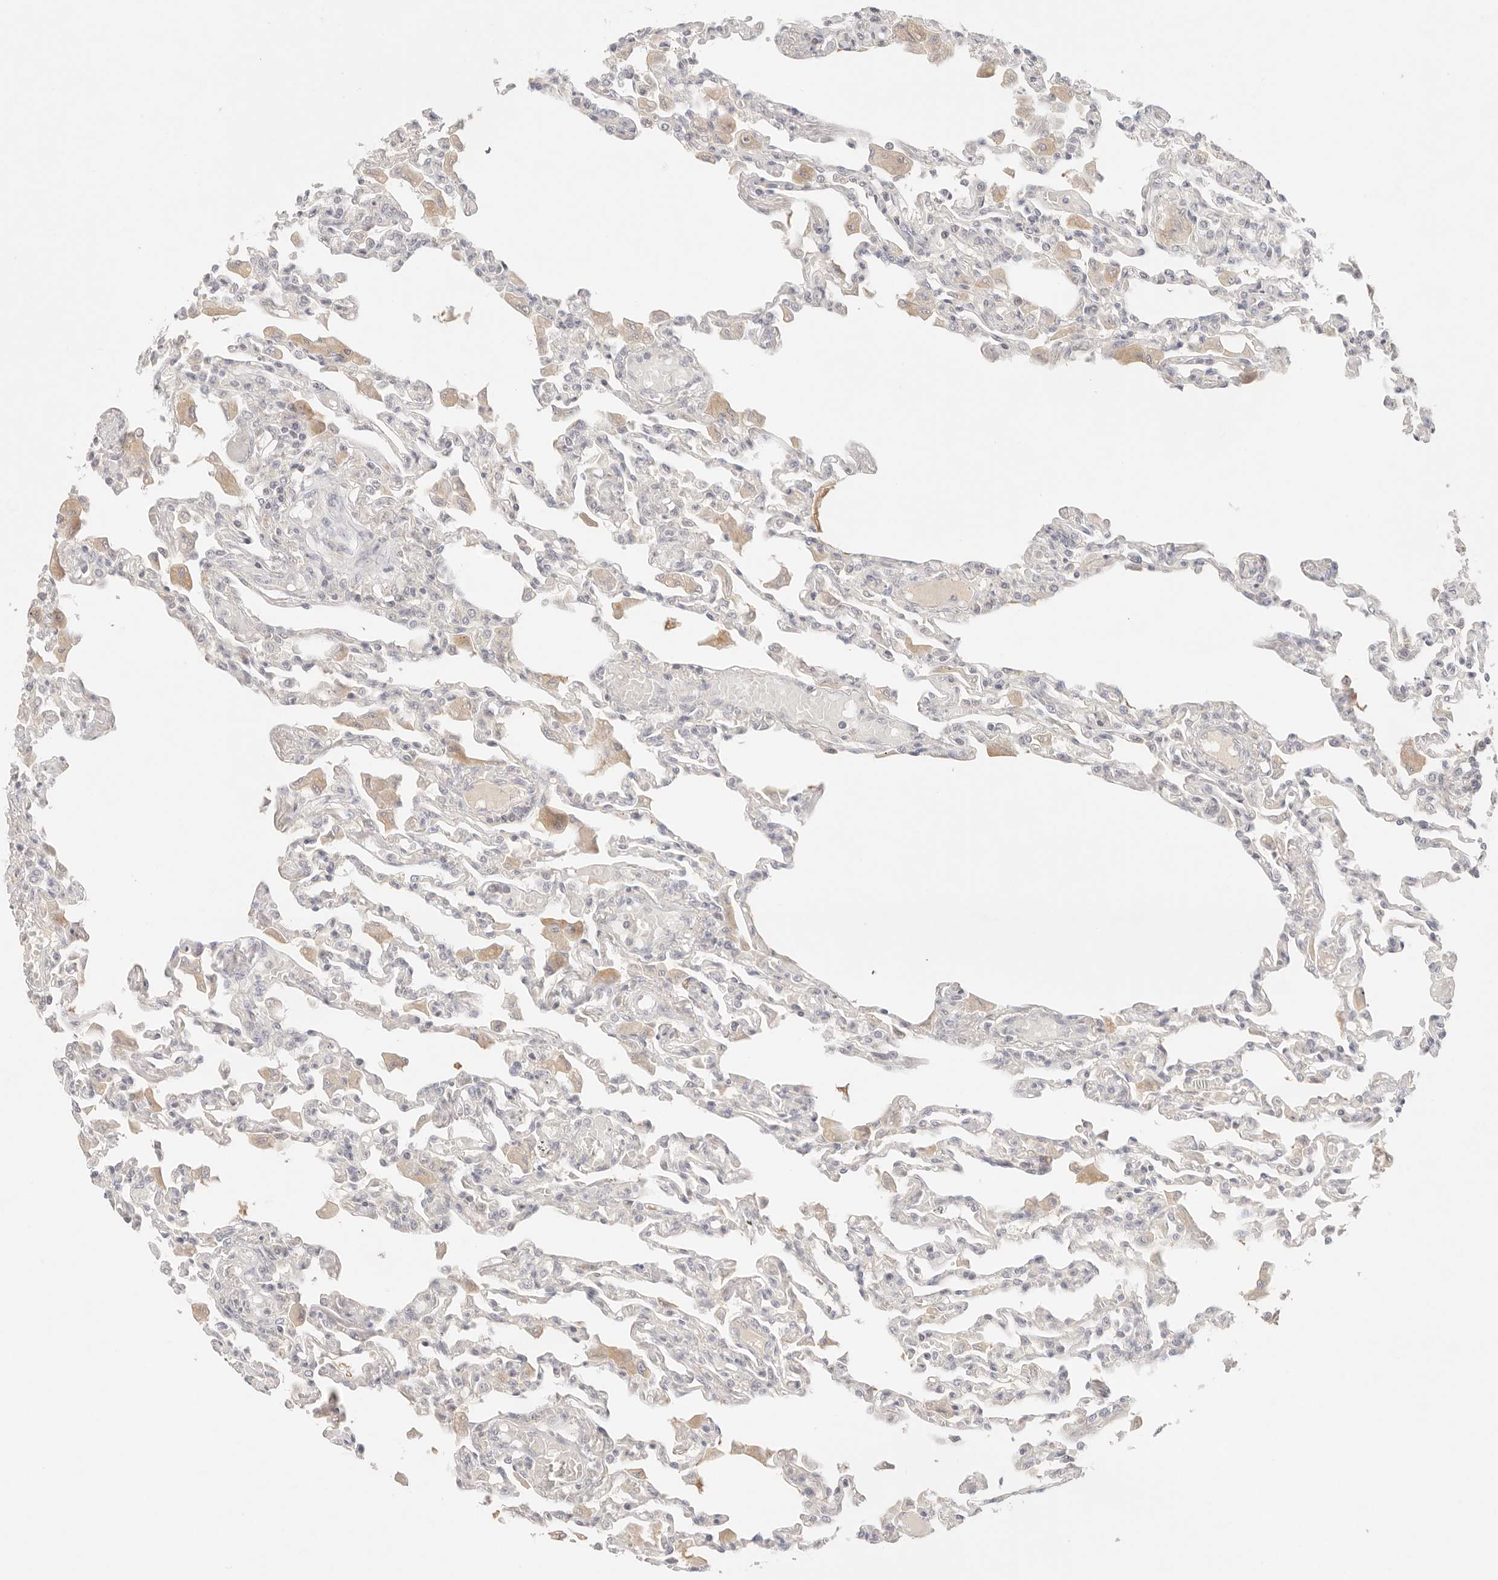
{"staining": {"intensity": "negative", "quantity": "none", "location": "none"}, "tissue": "lung", "cell_type": "Alveolar cells", "image_type": "normal", "snomed": [{"axis": "morphology", "description": "Normal tissue, NOS"}, {"axis": "topography", "description": "Bronchus"}, {"axis": "topography", "description": "Lung"}], "caption": "A high-resolution micrograph shows immunohistochemistry staining of normal lung, which demonstrates no significant staining in alveolar cells.", "gene": "SPHK1", "patient": {"sex": "female", "age": 49}}